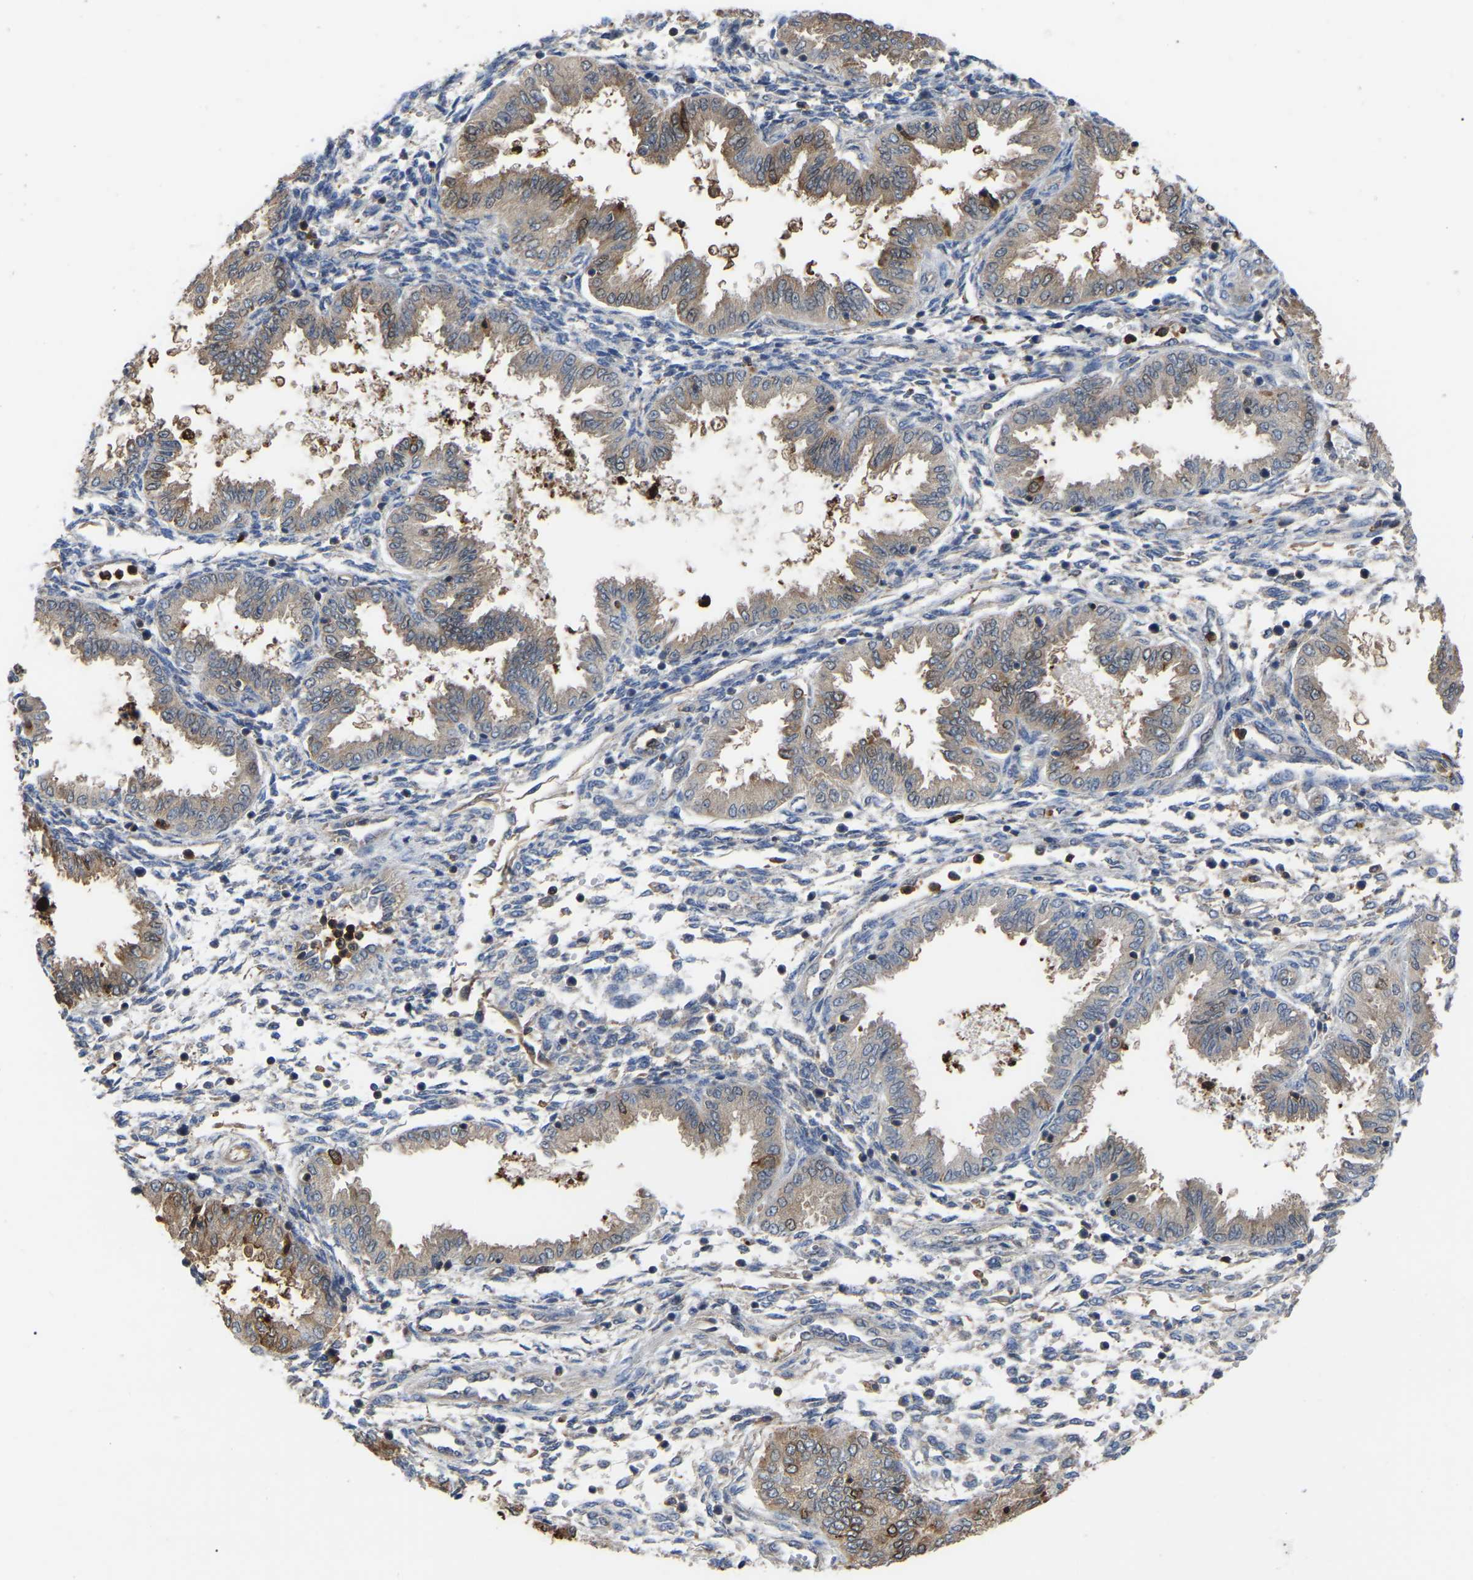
{"staining": {"intensity": "moderate", "quantity": "<25%", "location": "cytoplasmic/membranous"}, "tissue": "endometrium", "cell_type": "Cells in endometrial stroma", "image_type": "normal", "snomed": [{"axis": "morphology", "description": "Normal tissue, NOS"}, {"axis": "topography", "description": "Endometrium"}], "caption": "High-power microscopy captured an IHC micrograph of benign endometrium, revealing moderate cytoplasmic/membranous expression in about <25% of cells in endometrial stroma.", "gene": "CIT", "patient": {"sex": "female", "age": 33}}